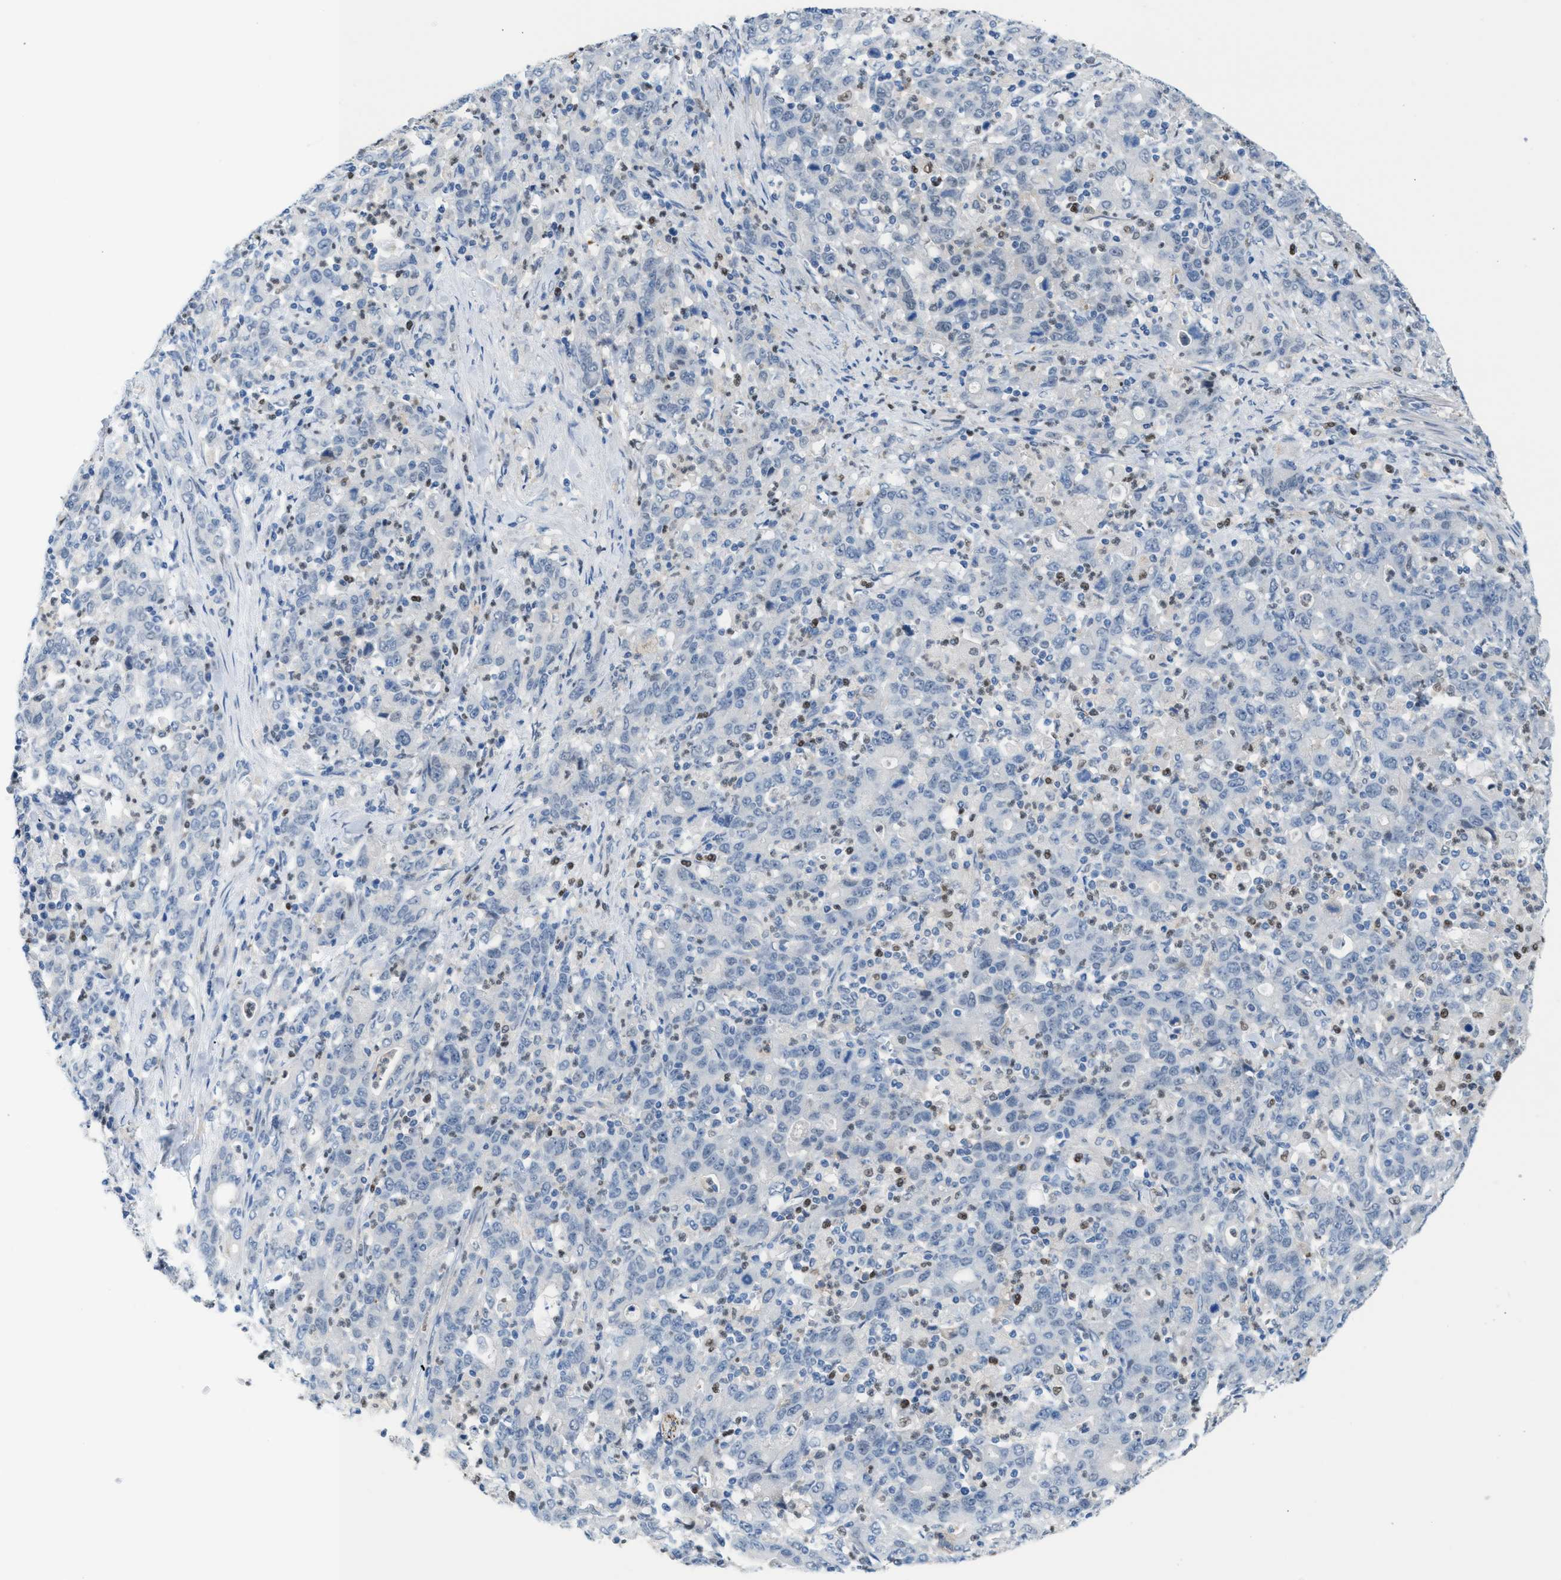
{"staining": {"intensity": "negative", "quantity": "none", "location": "none"}, "tissue": "stomach cancer", "cell_type": "Tumor cells", "image_type": "cancer", "snomed": [{"axis": "morphology", "description": "Adenocarcinoma, NOS"}, {"axis": "topography", "description": "Stomach, upper"}], "caption": "IHC histopathology image of human stomach adenocarcinoma stained for a protein (brown), which shows no positivity in tumor cells.", "gene": "PPM1D", "patient": {"sex": "male", "age": 69}}